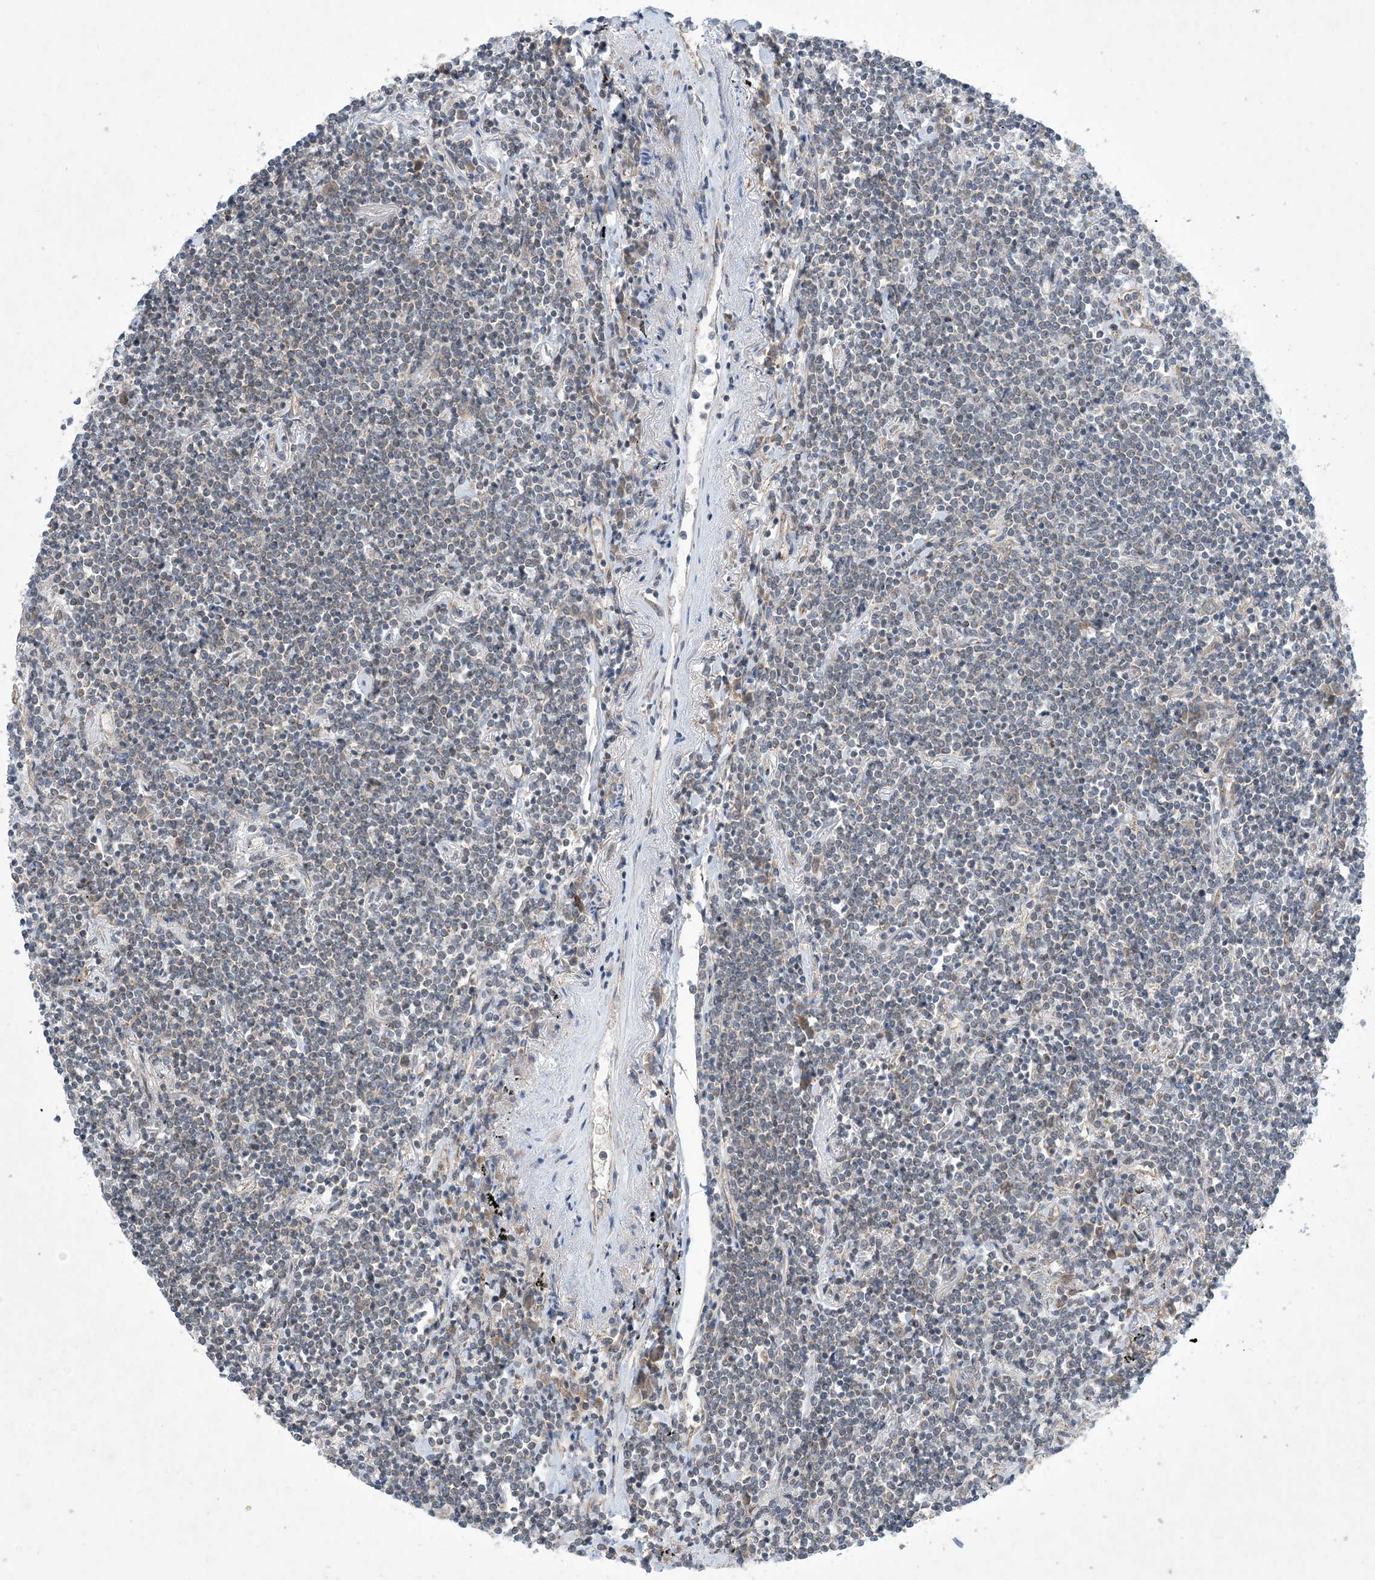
{"staining": {"intensity": "negative", "quantity": "none", "location": "none"}, "tissue": "lymphoma", "cell_type": "Tumor cells", "image_type": "cancer", "snomed": [{"axis": "morphology", "description": "Malignant lymphoma, non-Hodgkin's type, Low grade"}, {"axis": "topography", "description": "Lung"}], "caption": "Histopathology image shows no significant protein staining in tumor cells of lymphoma.", "gene": "EHBP1", "patient": {"sex": "female", "age": 71}}